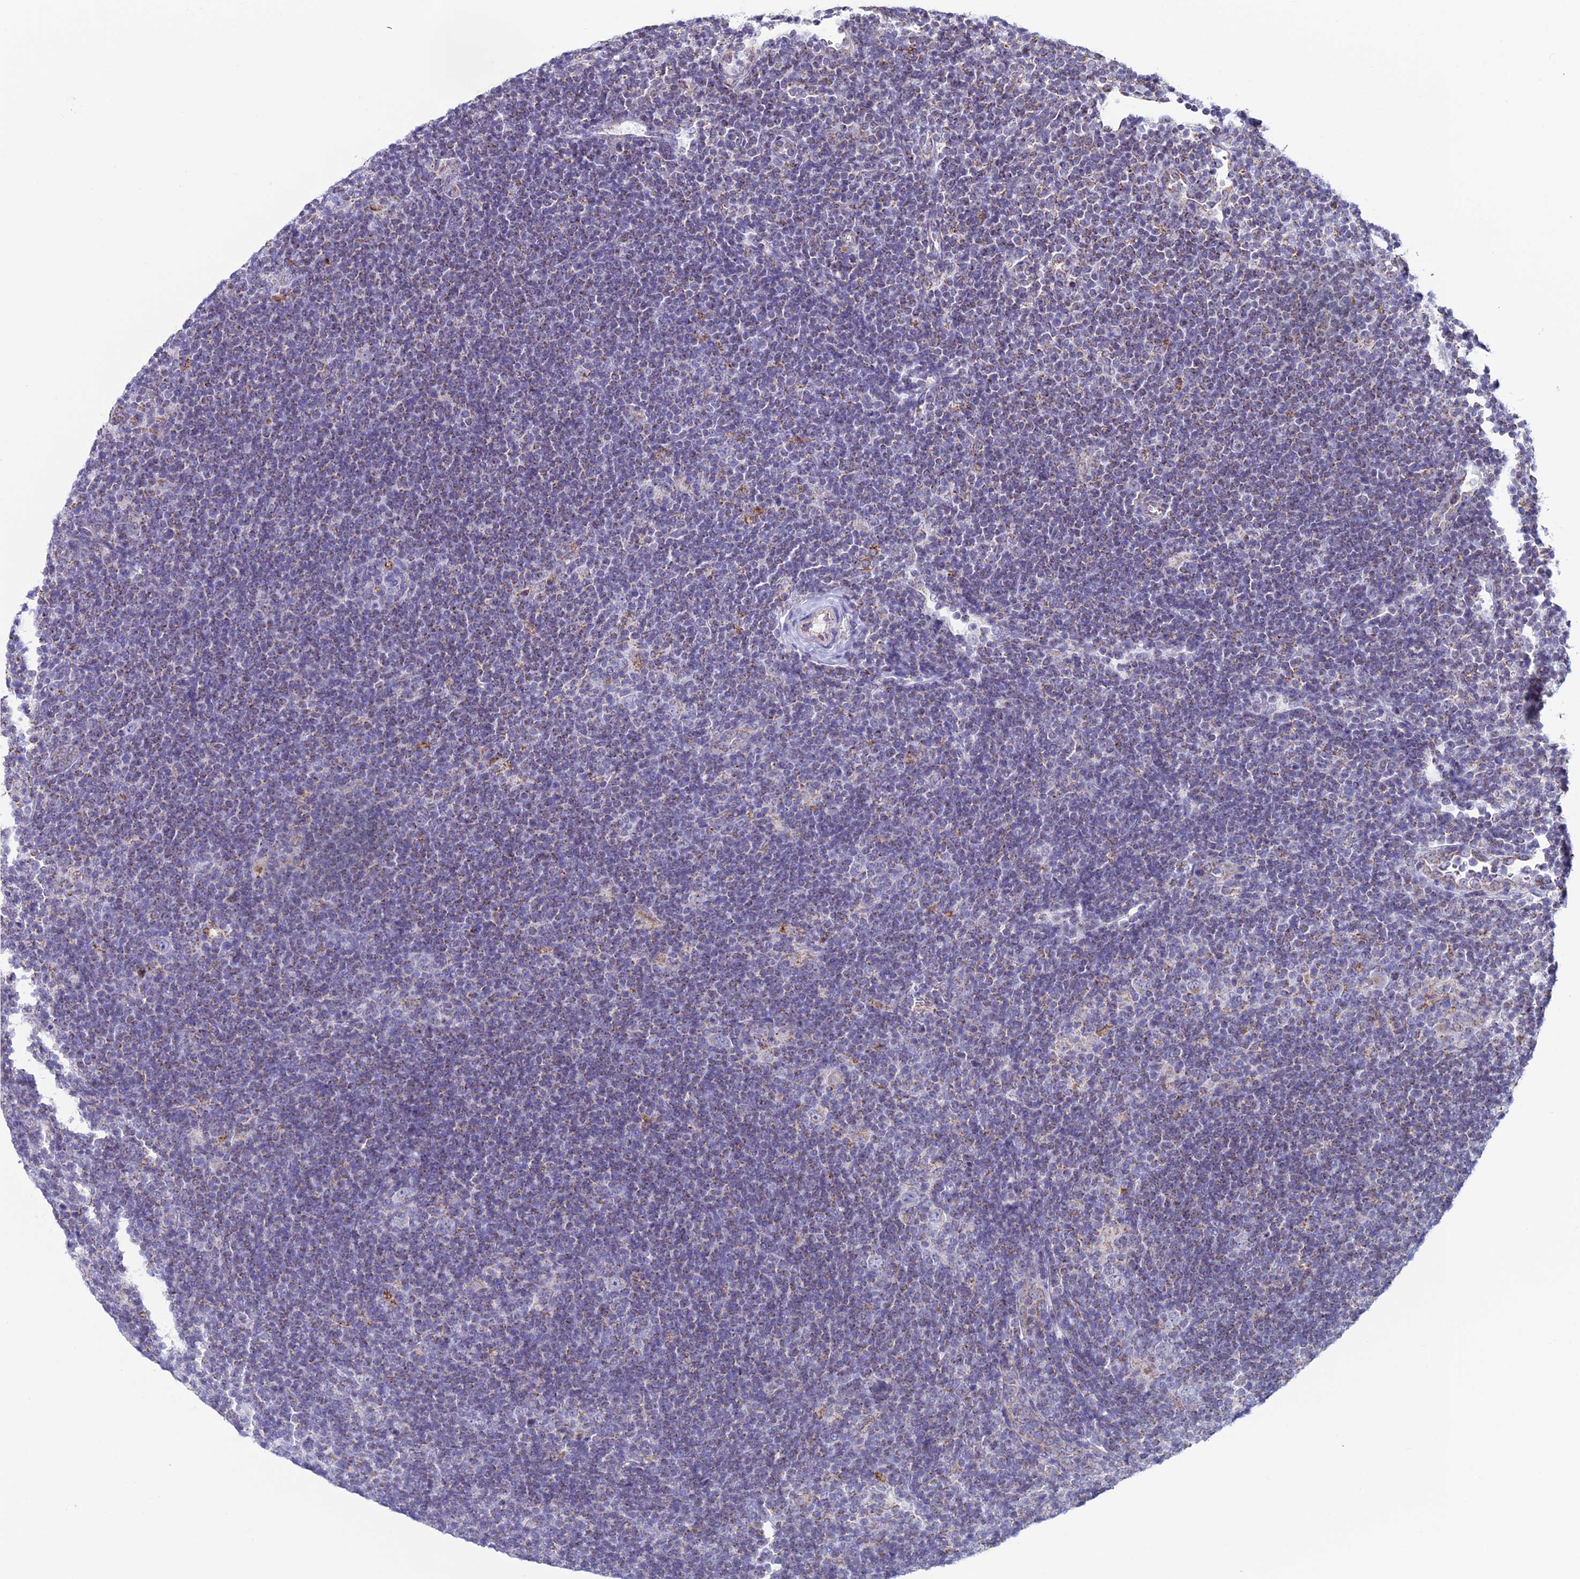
{"staining": {"intensity": "weak", "quantity": "25%-75%", "location": "cytoplasmic/membranous"}, "tissue": "lymphoma", "cell_type": "Tumor cells", "image_type": "cancer", "snomed": [{"axis": "morphology", "description": "Hodgkin's disease, NOS"}, {"axis": "topography", "description": "Lymph node"}], "caption": "The photomicrograph displays a brown stain indicating the presence of a protein in the cytoplasmic/membranous of tumor cells in lymphoma. (DAB (3,3'-diaminobenzidine) IHC, brown staining for protein, blue staining for nuclei).", "gene": "ZNG1B", "patient": {"sex": "female", "age": 57}}